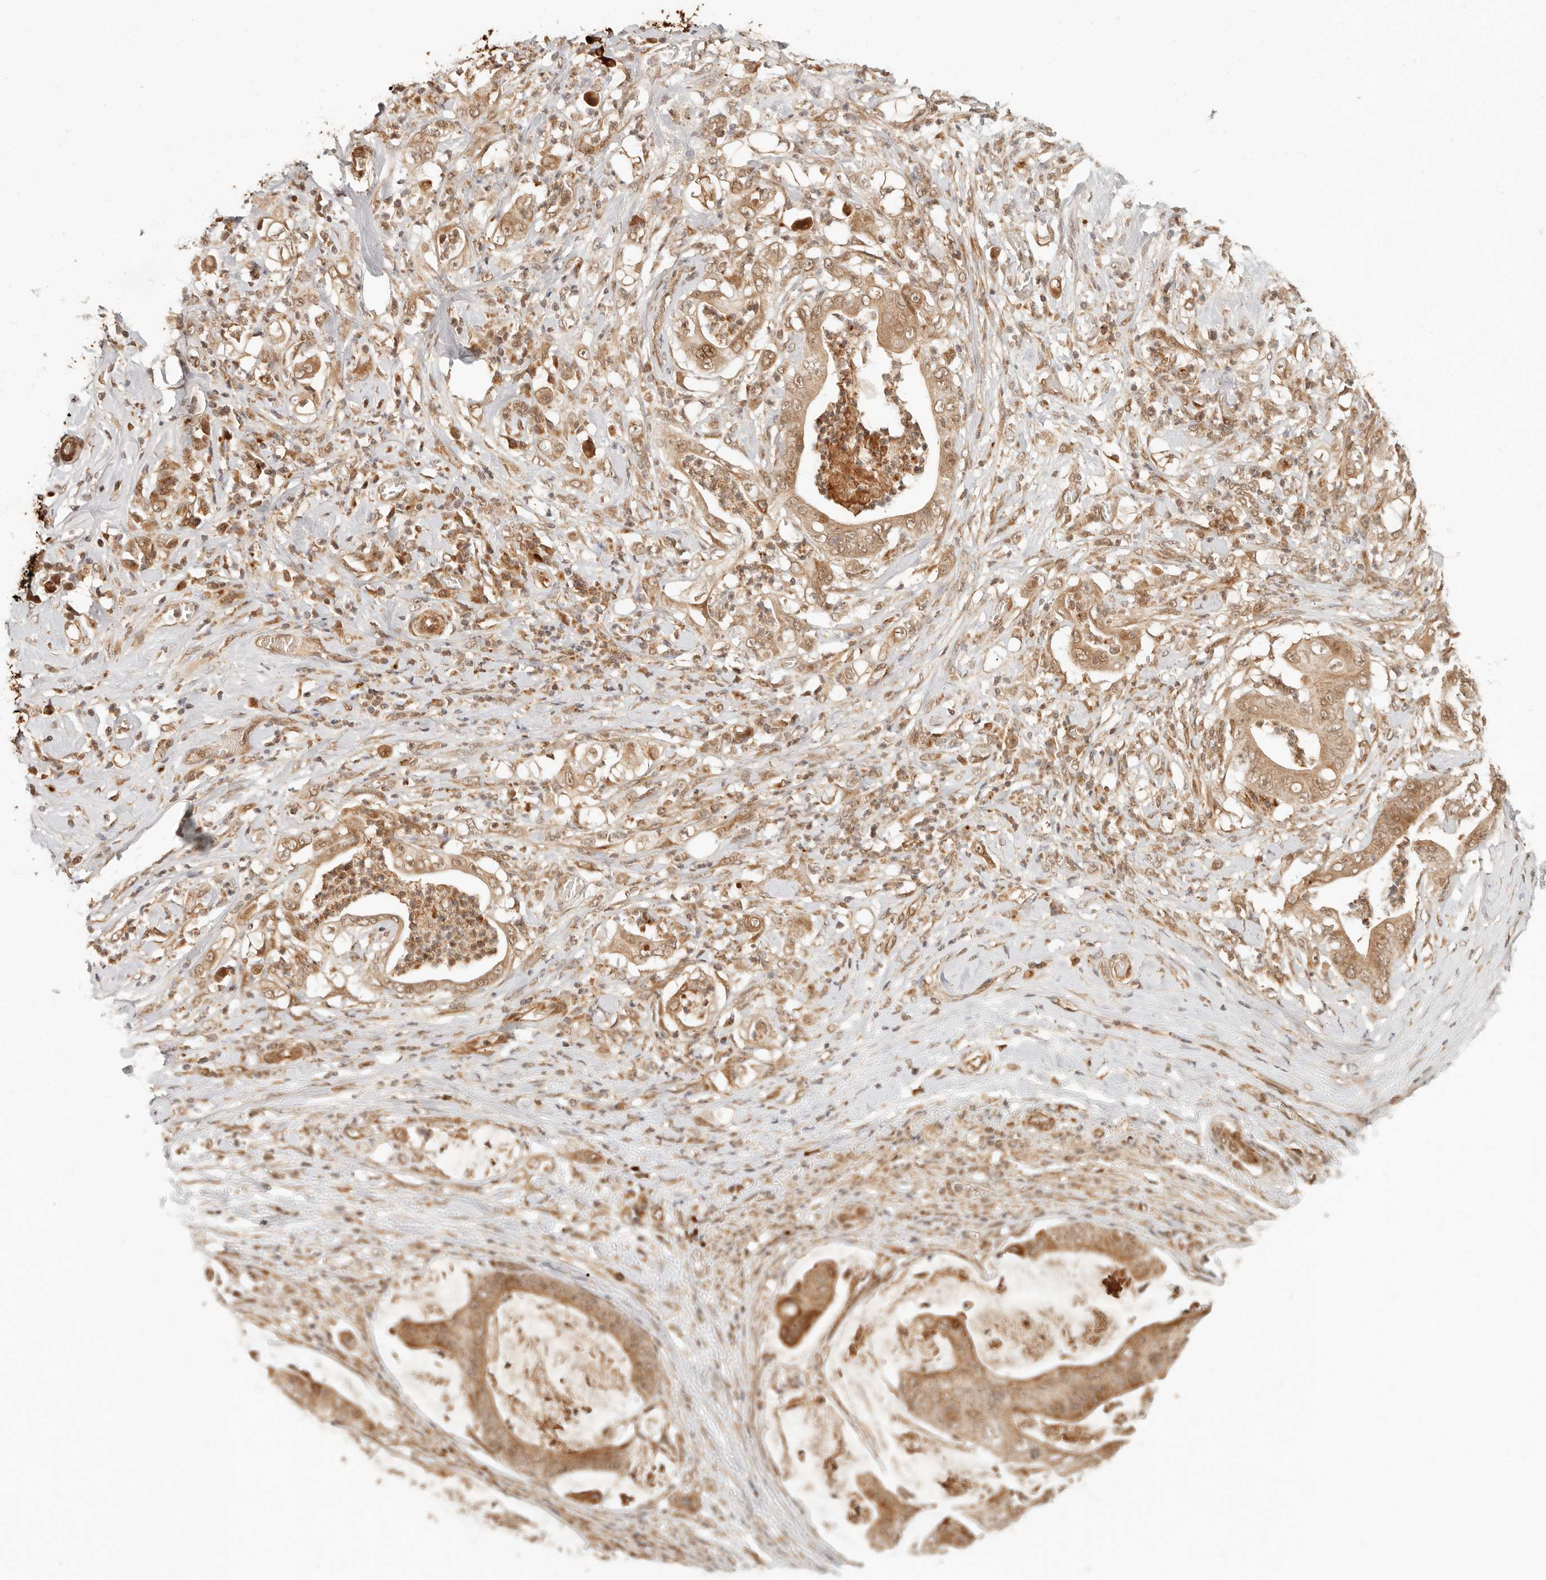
{"staining": {"intensity": "moderate", "quantity": ">75%", "location": "cytoplasmic/membranous"}, "tissue": "stomach cancer", "cell_type": "Tumor cells", "image_type": "cancer", "snomed": [{"axis": "morphology", "description": "Adenocarcinoma, NOS"}, {"axis": "topography", "description": "Stomach"}], "caption": "Brown immunohistochemical staining in stomach cancer (adenocarcinoma) demonstrates moderate cytoplasmic/membranous expression in about >75% of tumor cells.", "gene": "BAALC", "patient": {"sex": "female", "age": 73}}